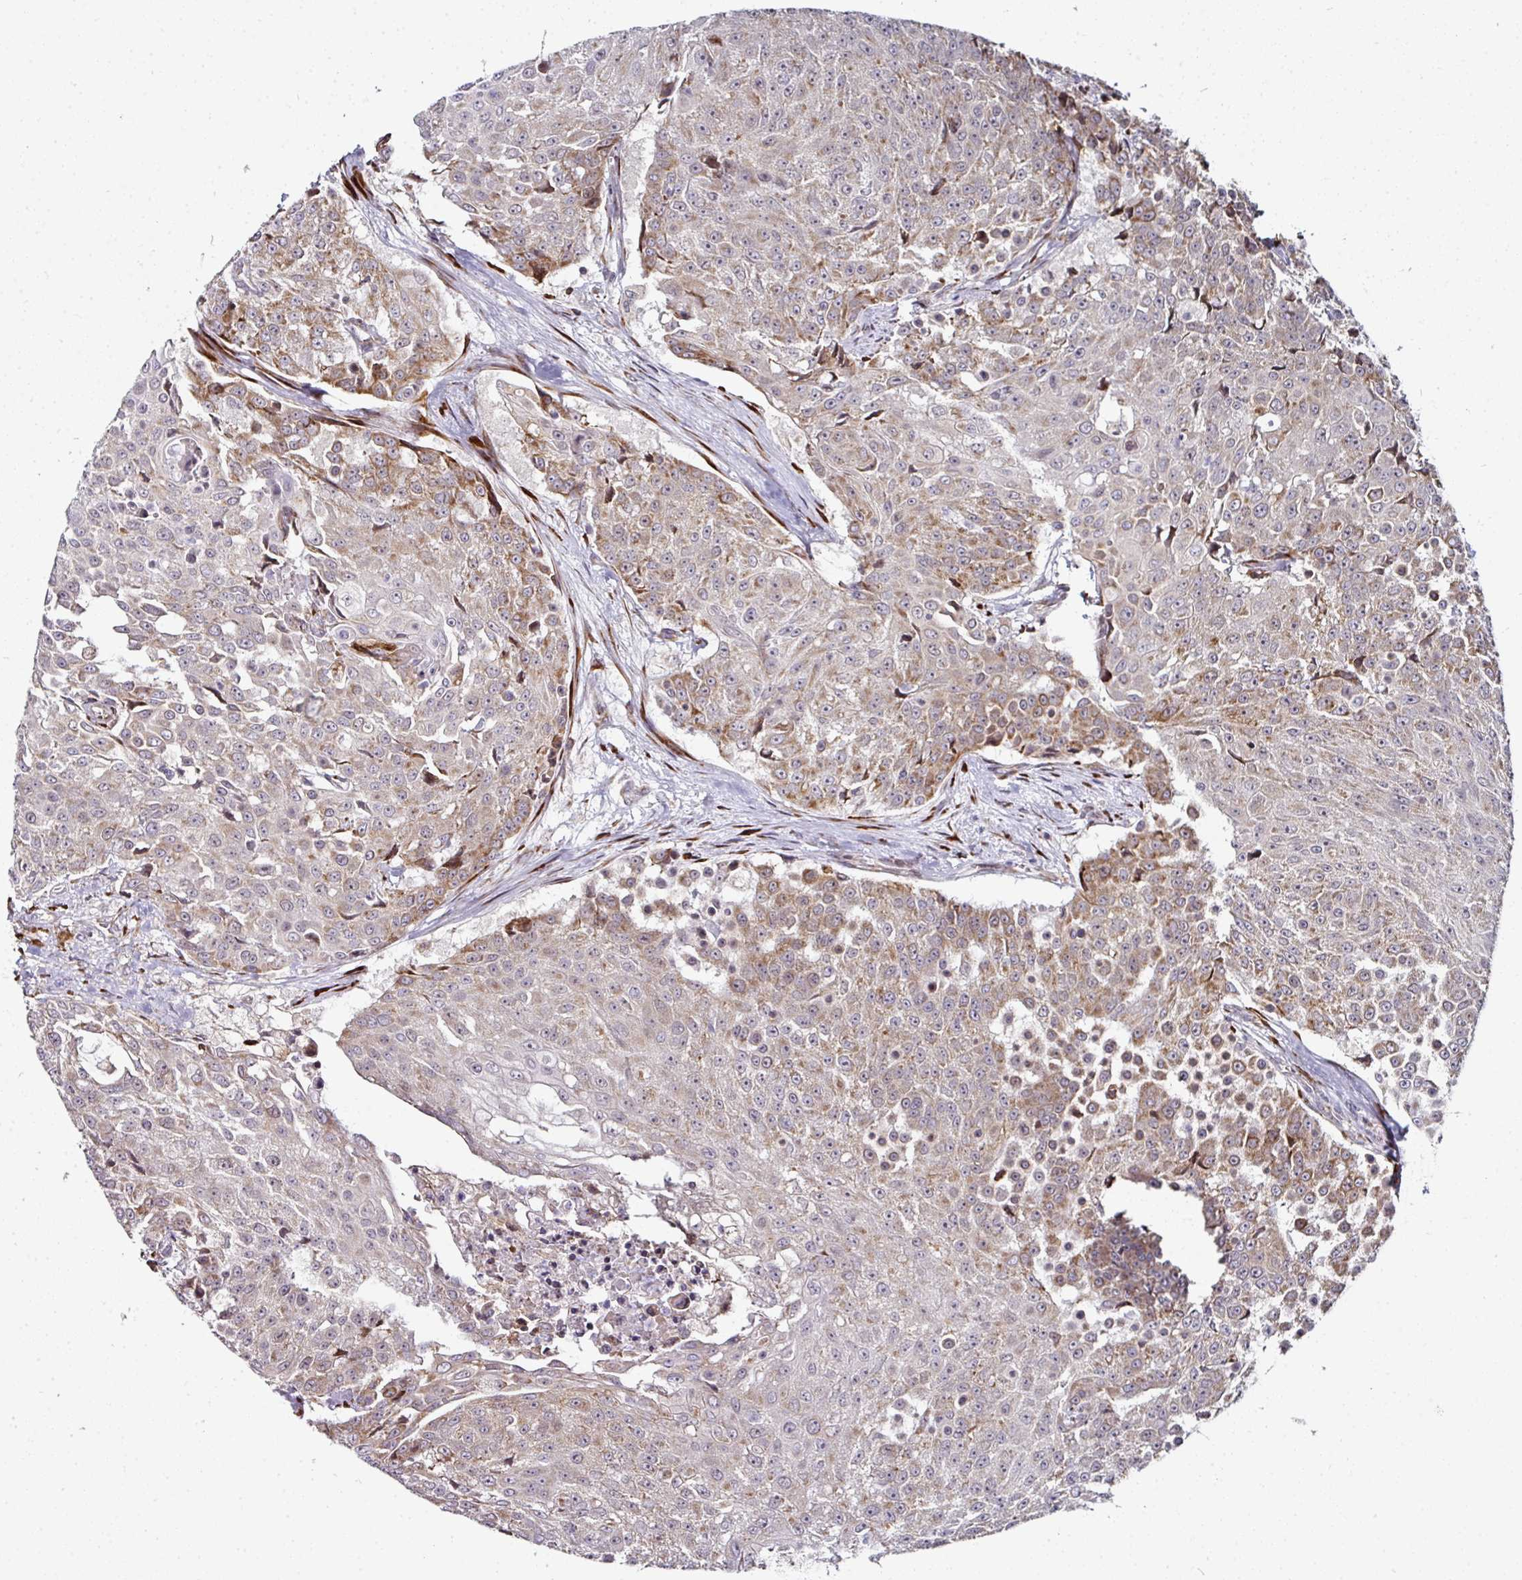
{"staining": {"intensity": "moderate", "quantity": "25%-75%", "location": "cytoplasmic/membranous"}, "tissue": "urothelial cancer", "cell_type": "Tumor cells", "image_type": "cancer", "snomed": [{"axis": "morphology", "description": "Urothelial carcinoma, High grade"}, {"axis": "topography", "description": "Urinary bladder"}], "caption": "About 25%-75% of tumor cells in human urothelial cancer reveal moderate cytoplasmic/membranous protein expression as visualized by brown immunohistochemical staining.", "gene": "APOLD1", "patient": {"sex": "female", "age": 63}}